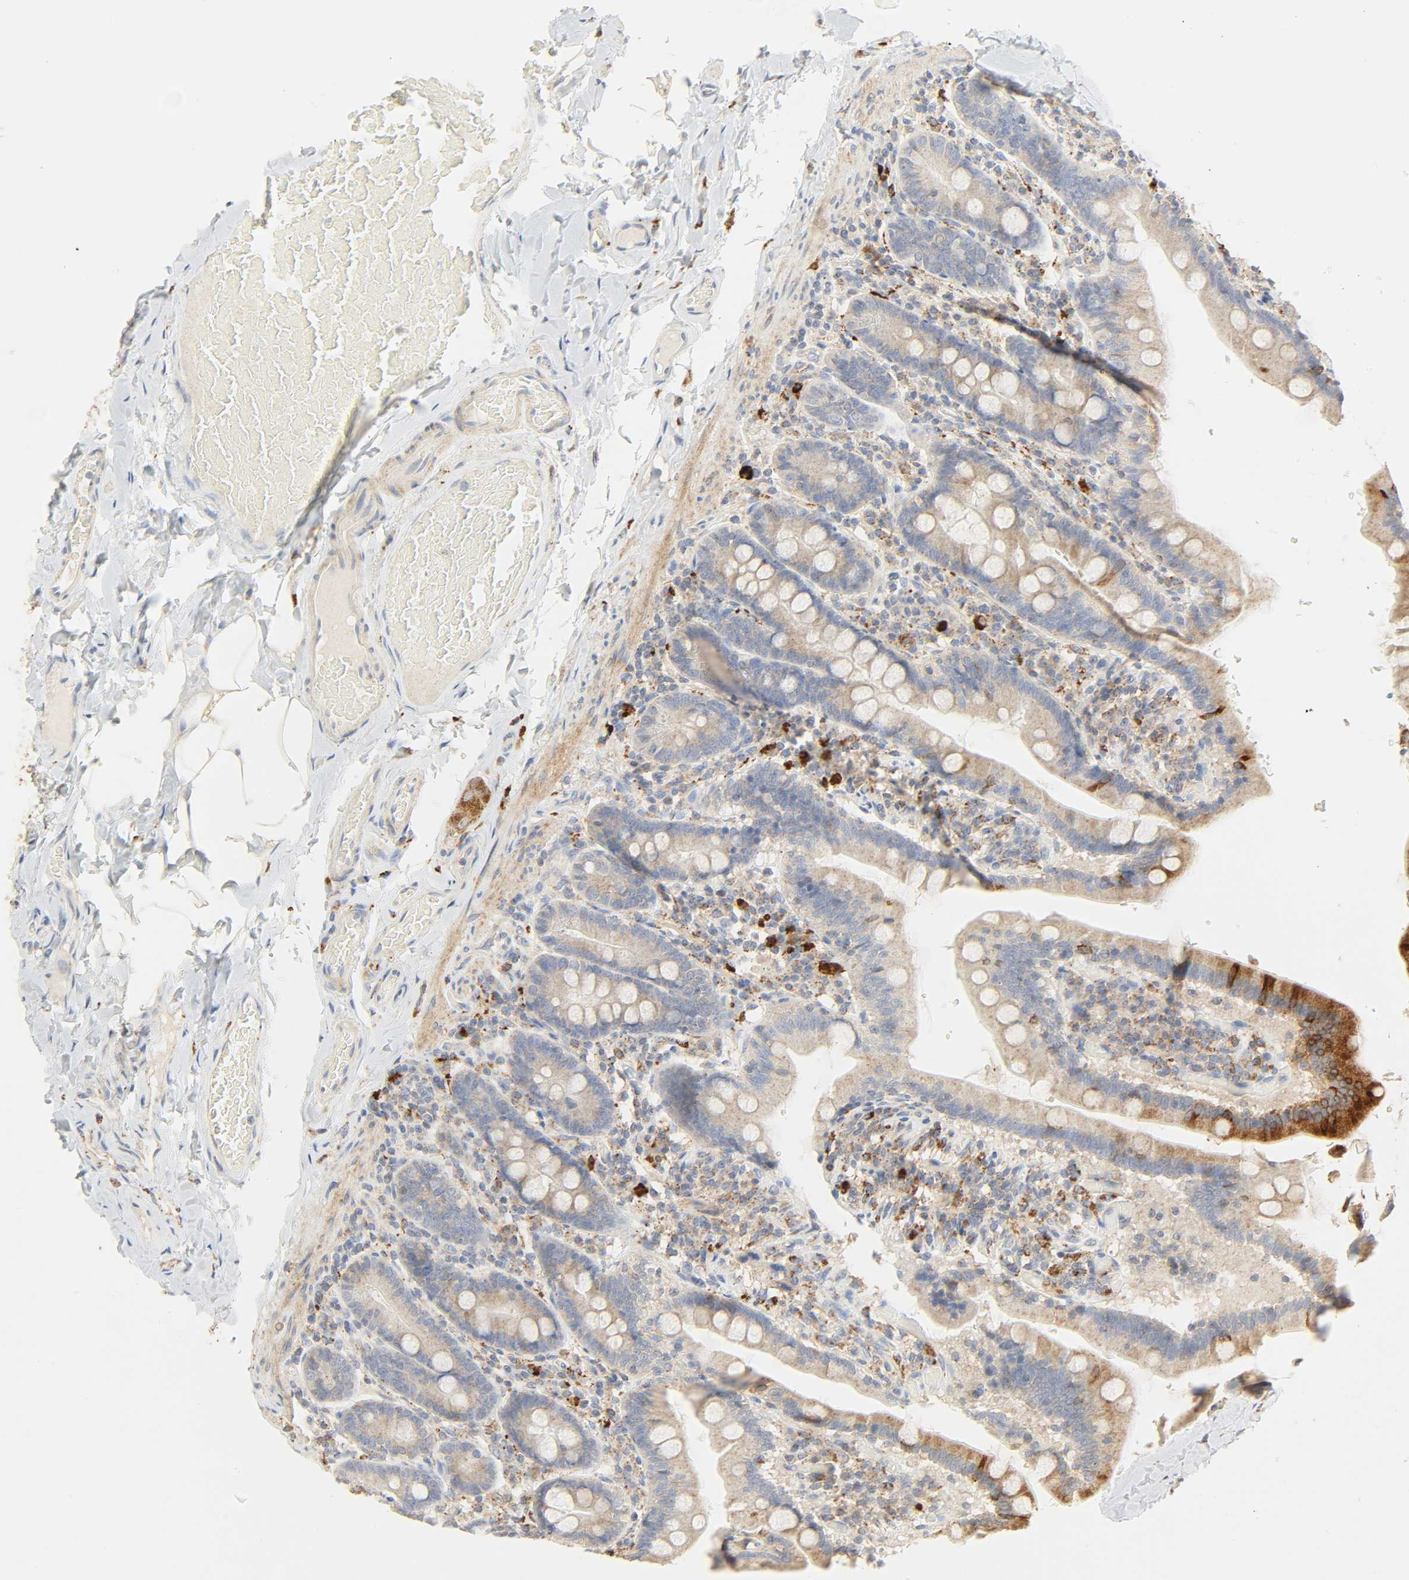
{"staining": {"intensity": "moderate", "quantity": ">75%", "location": "cytoplasmic/membranous"}, "tissue": "duodenum", "cell_type": "Glandular cells", "image_type": "normal", "snomed": [{"axis": "morphology", "description": "Normal tissue, NOS"}, {"axis": "topography", "description": "Duodenum"}], "caption": "Approximately >75% of glandular cells in unremarkable human duodenum reveal moderate cytoplasmic/membranous protein expression as visualized by brown immunohistochemical staining.", "gene": "CAMK2A", "patient": {"sex": "male", "age": 66}}